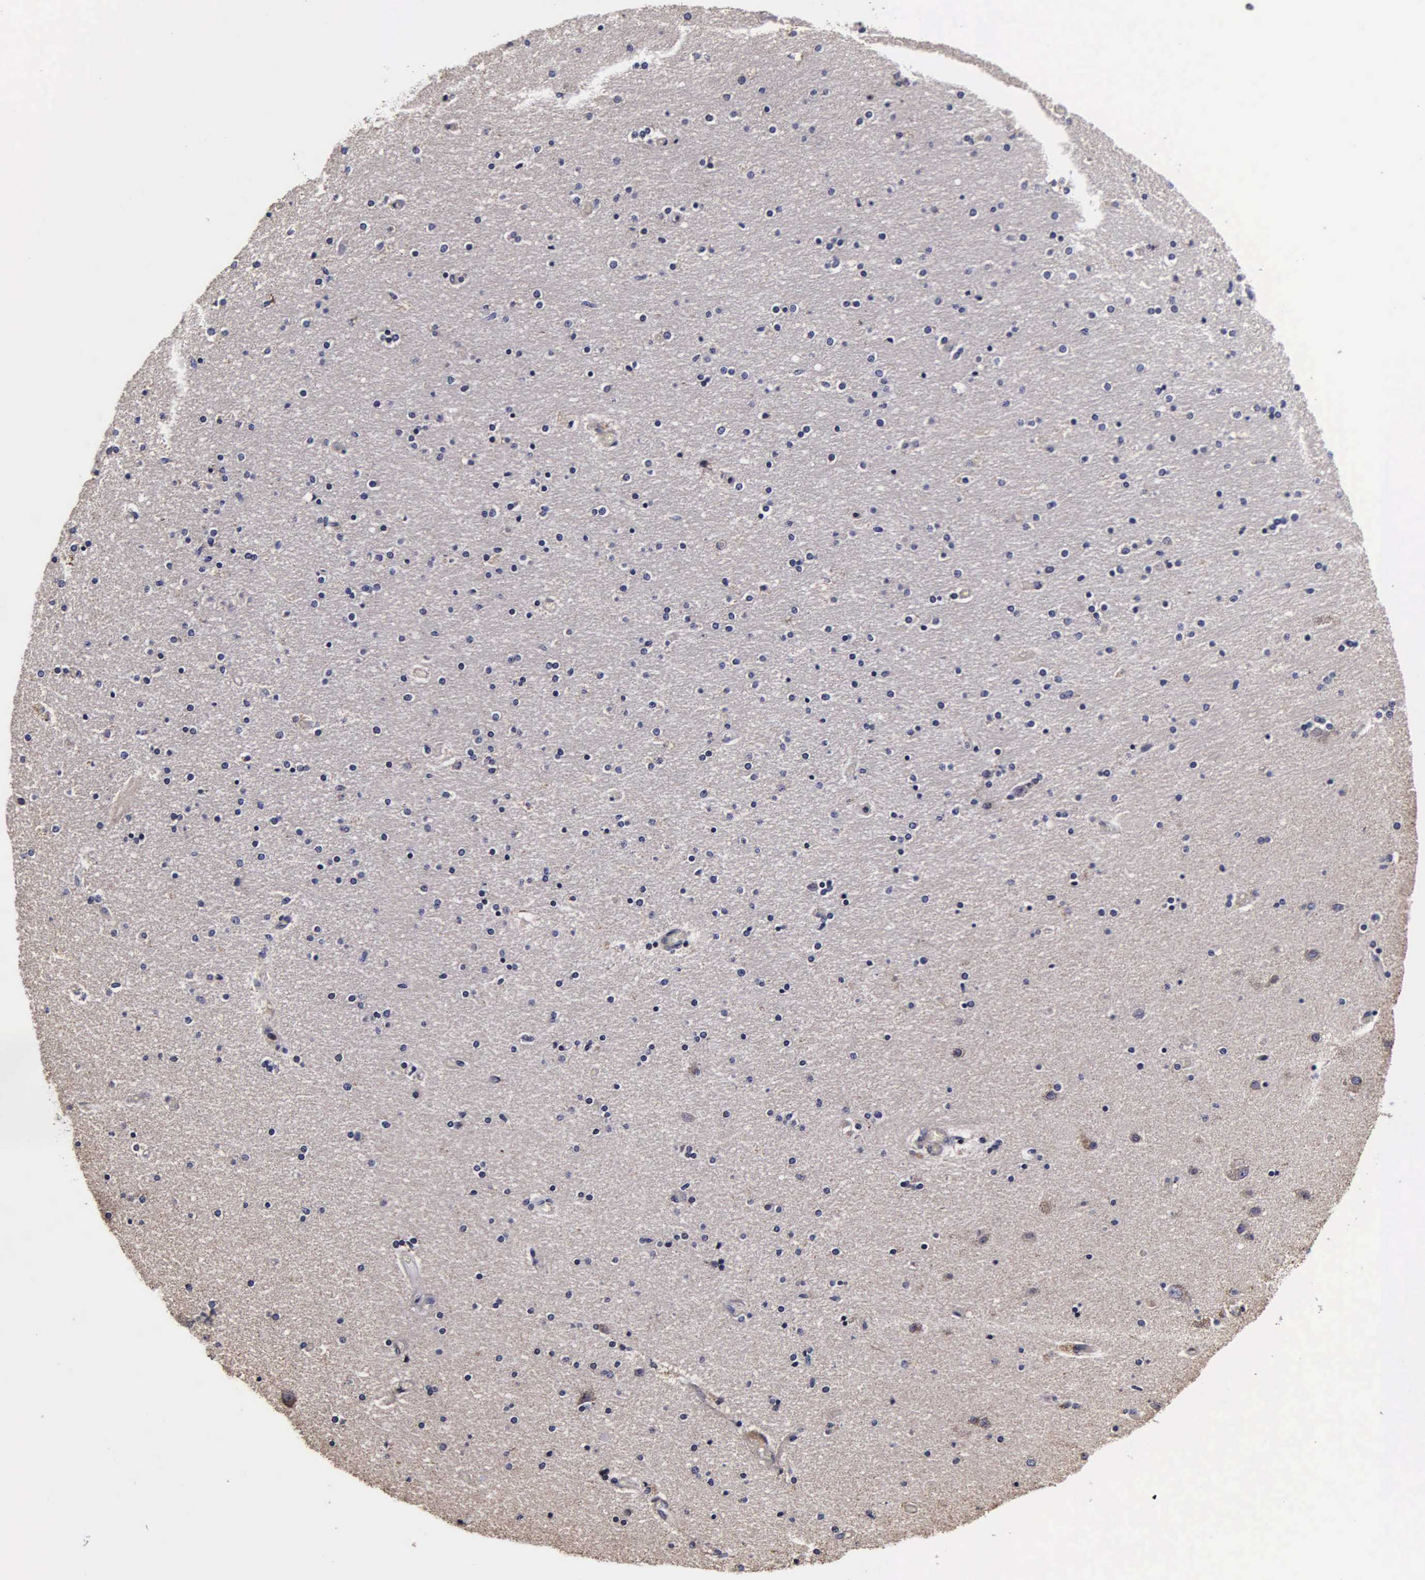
{"staining": {"intensity": "negative", "quantity": "none", "location": "none"}, "tissue": "hippocampus", "cell_type": "Glial cells", "image_type": "normal", "snomed": [{"axis": "morphology", "description": "Normal tissue, NOS"}, {"axis": "topography", "description": "Hippocampus"}], "caption": "A micrograph of human hippocampus is negative for staining in glial cells.", "gene": "PSMA3", "patient": {"sex": "female", "age": 54}}